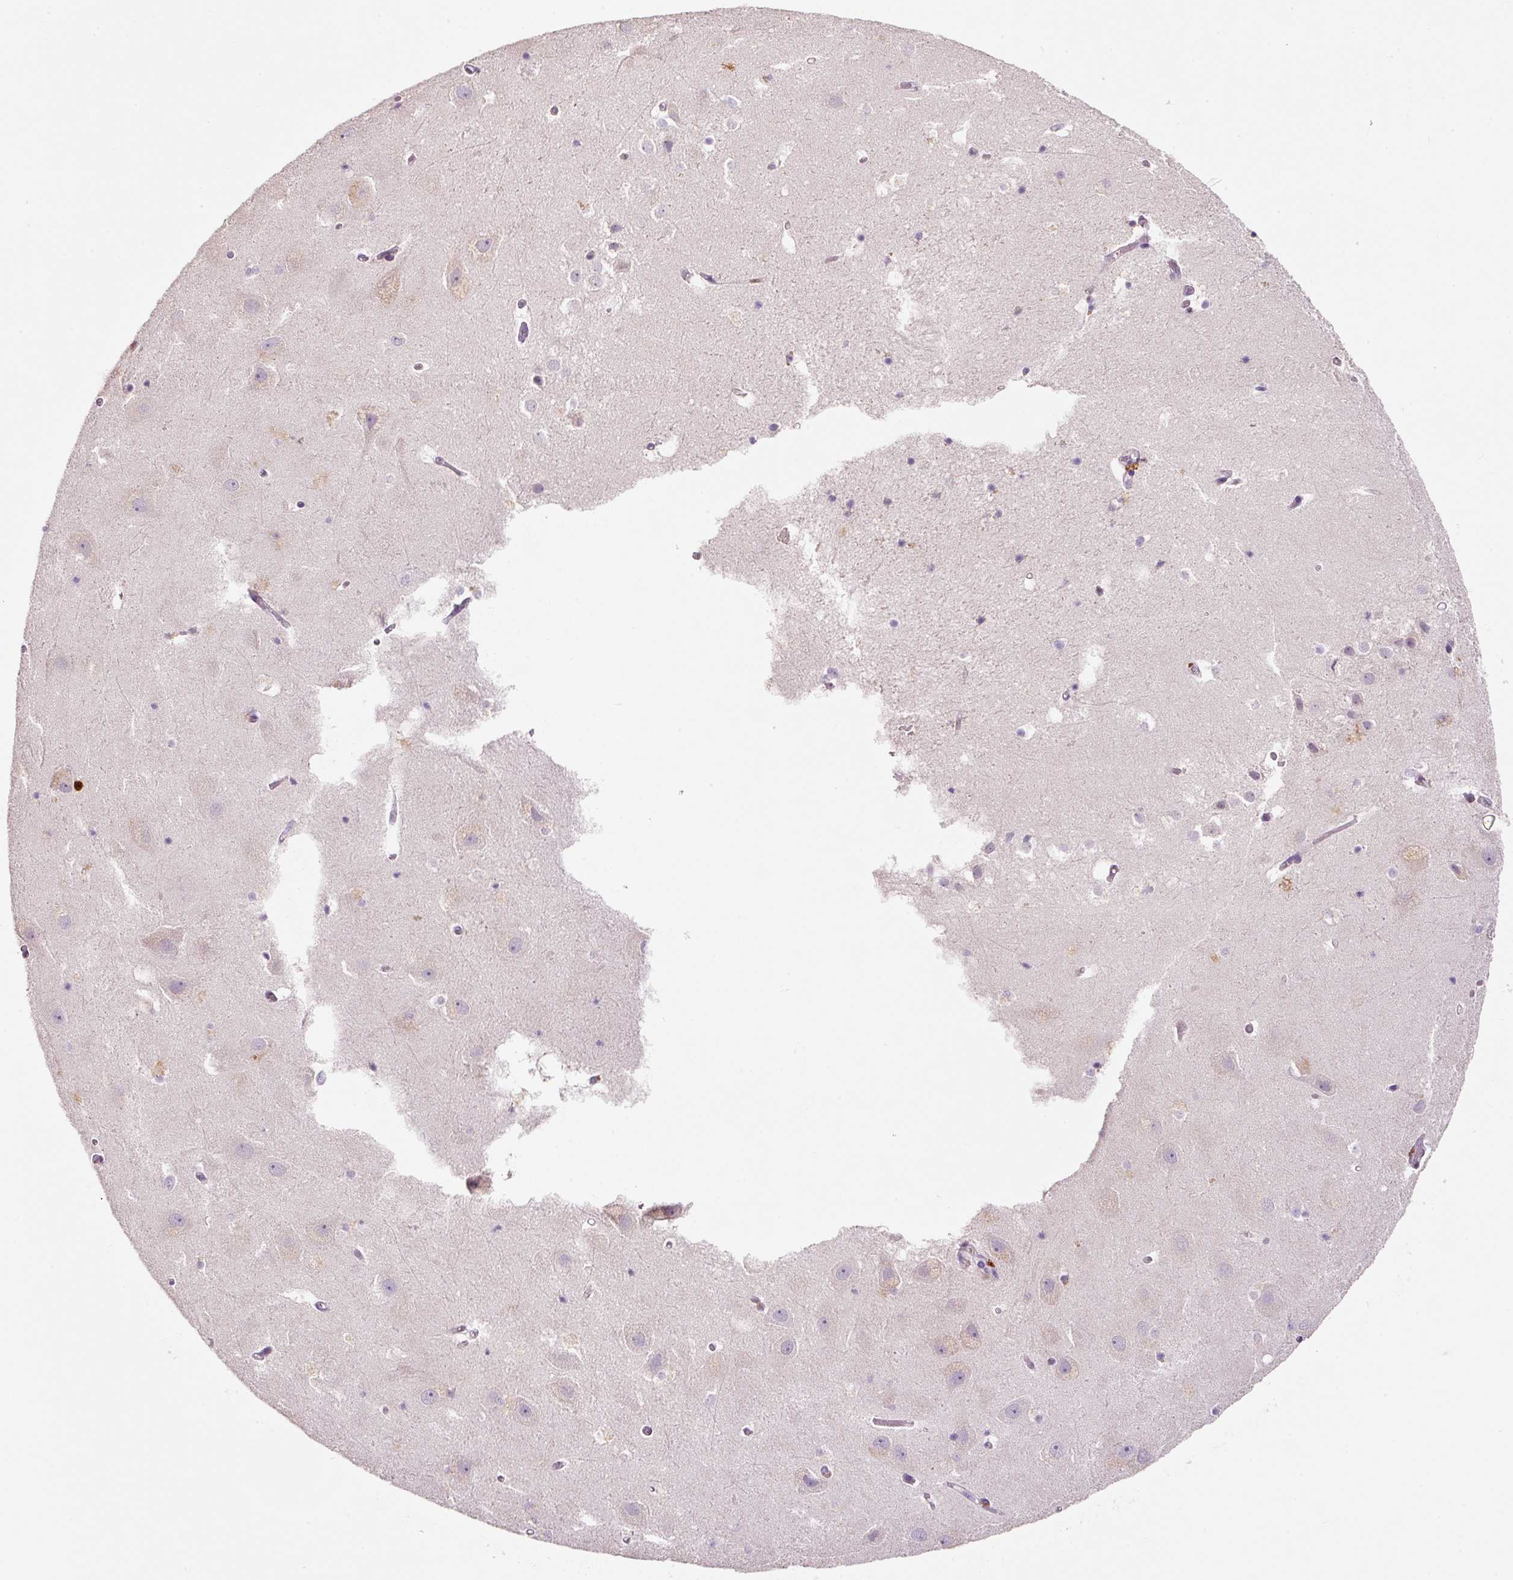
{"staining": {"intensity": "negative", "quantity": "none", "location": "none"}, "tissue": "hippocampus", "cell_type": "Glial cells", "image_type": "normal", "snomed": [{"axis": "morphology", "description": "Normal tissue, NOS"}, {"axis": "topography", "description": "Hippocampus"}], "caption": "High power microscopy image of an immunohistochemistry micrograph of normal hippocampus, revealing no significant positivity in glial cells.", "gene": "TENT5C", "patient": {"sex": "female", "age": 52}}